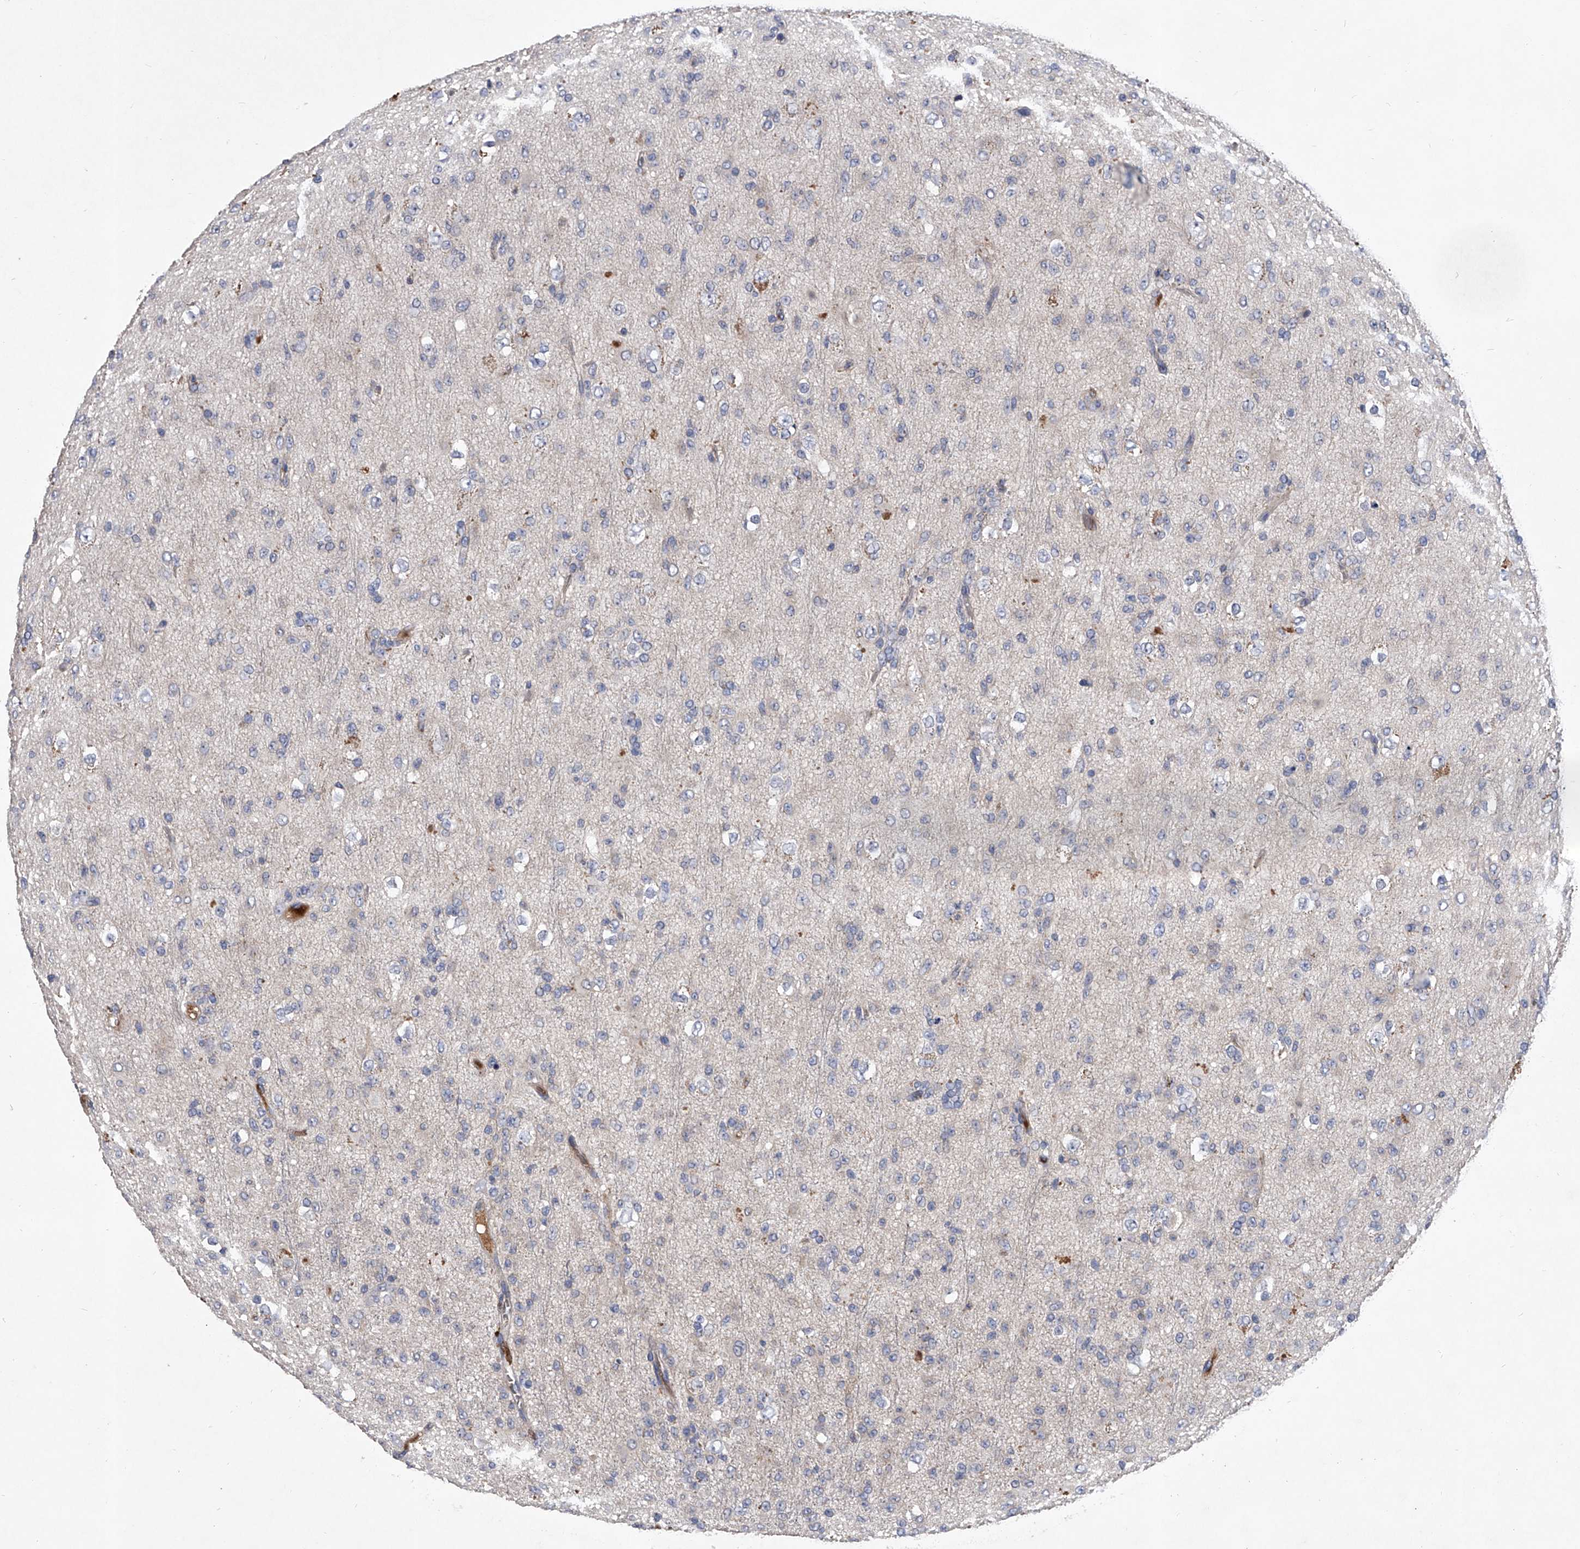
{"staining": {"intensity": "negative", "quantity": "none", "location": "none"}, "tissue": "glioma", "cell_type": "Tumor cells", "image_type": "cancer", "snomed": [{"axis": "morphology", "description": "Glioma, malignant, Low grade"}, {"axis": "topography", "description": "Brain"}], "caption": "IHC of human glioma exhibits no staining in tumor cells.", "gene": "C5", "patient": {"sex": "male", "age": 65}}